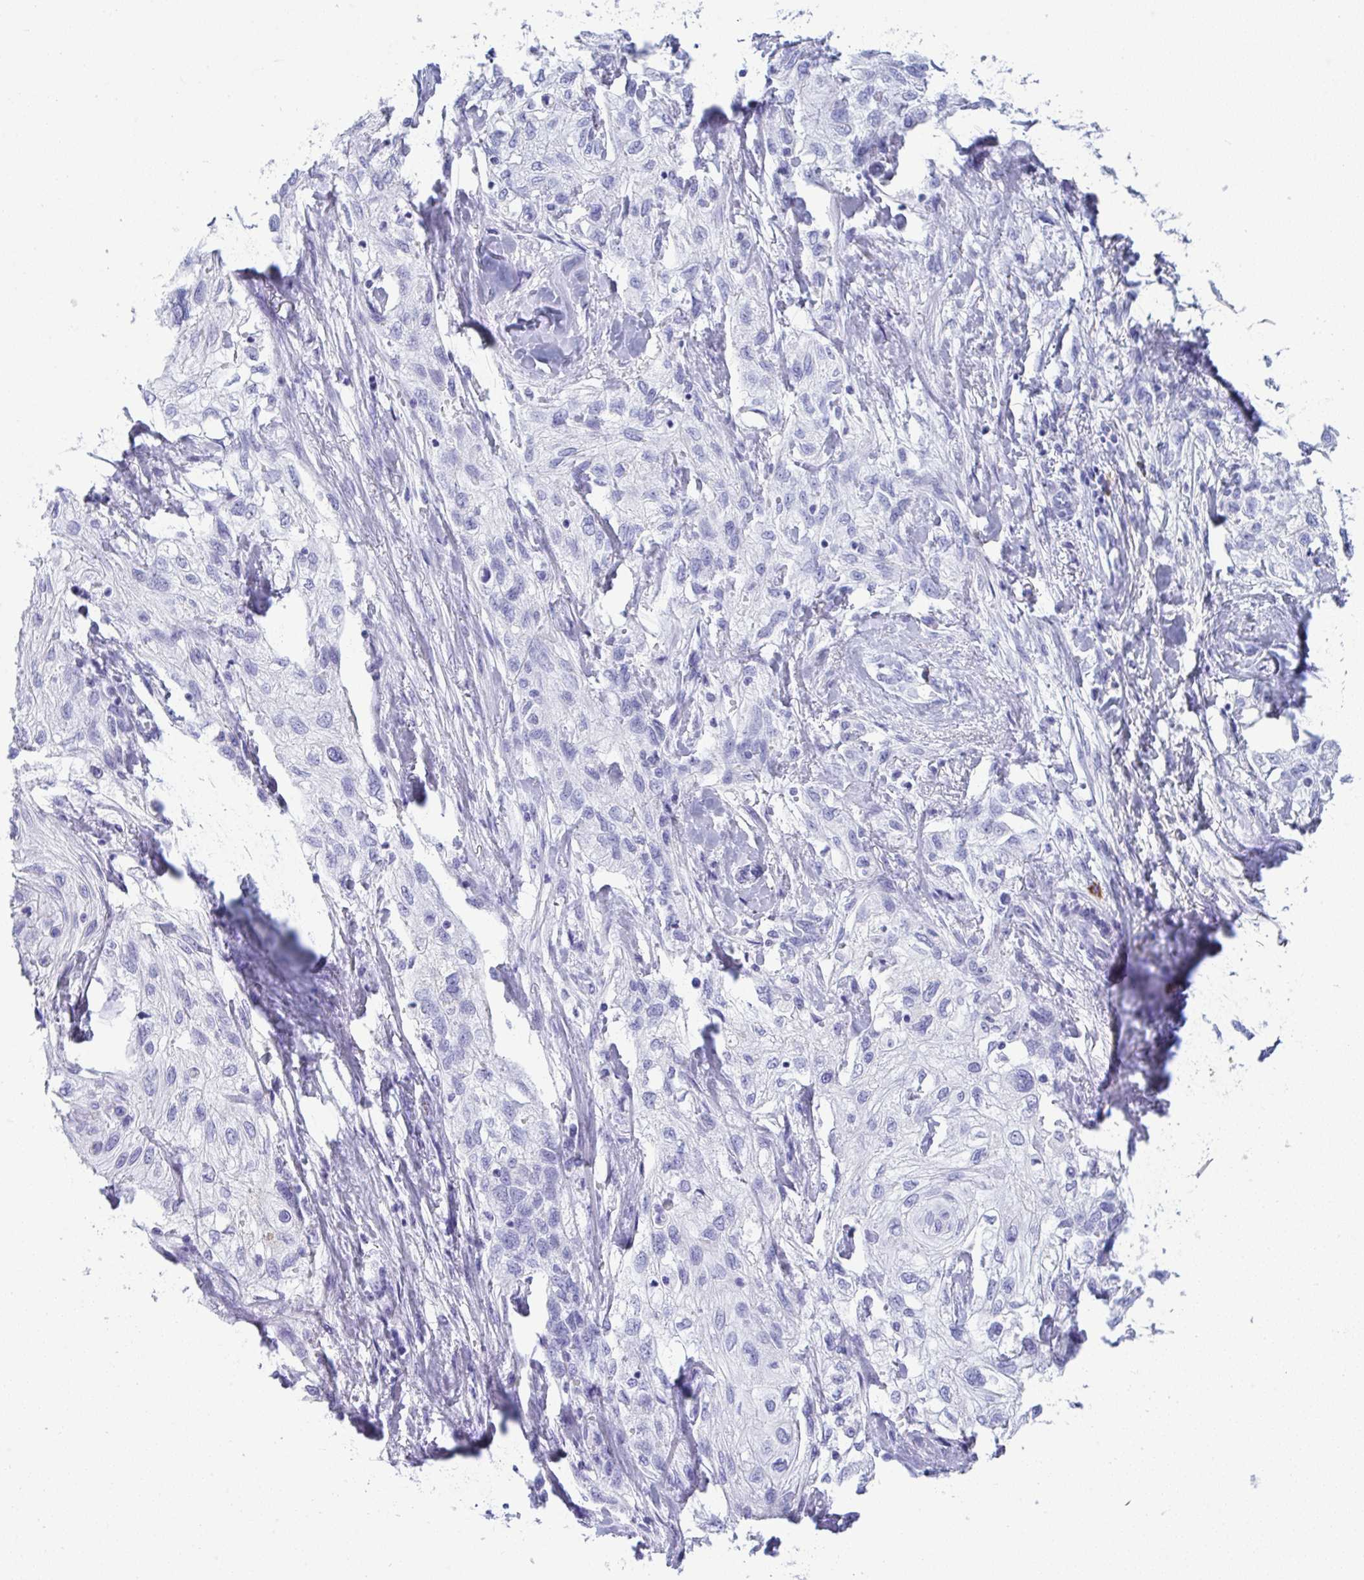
{"staining": {"intensity": "negative", "quantity": "none", "location": "none"}, "tissue": "skin cancer", "cell_type": "Tumor cells", "image_type": "cancer", "snomed": [{"axis": "morphology", "description": "Squamous cell carcinoma, NOS"}, {"axis": "topography", "description": "Skin"}, {"axis": "topography", "description": "Vulva"}], "caption": "An immunohistochemistry (IHC) photomicrograph of skin squamous cell carcinoma is shown. There is no staining in tumor cells of skin squamous cell carcinoma. (Stains: DAB immunohistochemistry with hematoxylin counter stain, Microscopy: brightfield microscopy at high magnification).", "gene": "JCHAIN", "patient": {"sex": "female", "age": 86}}